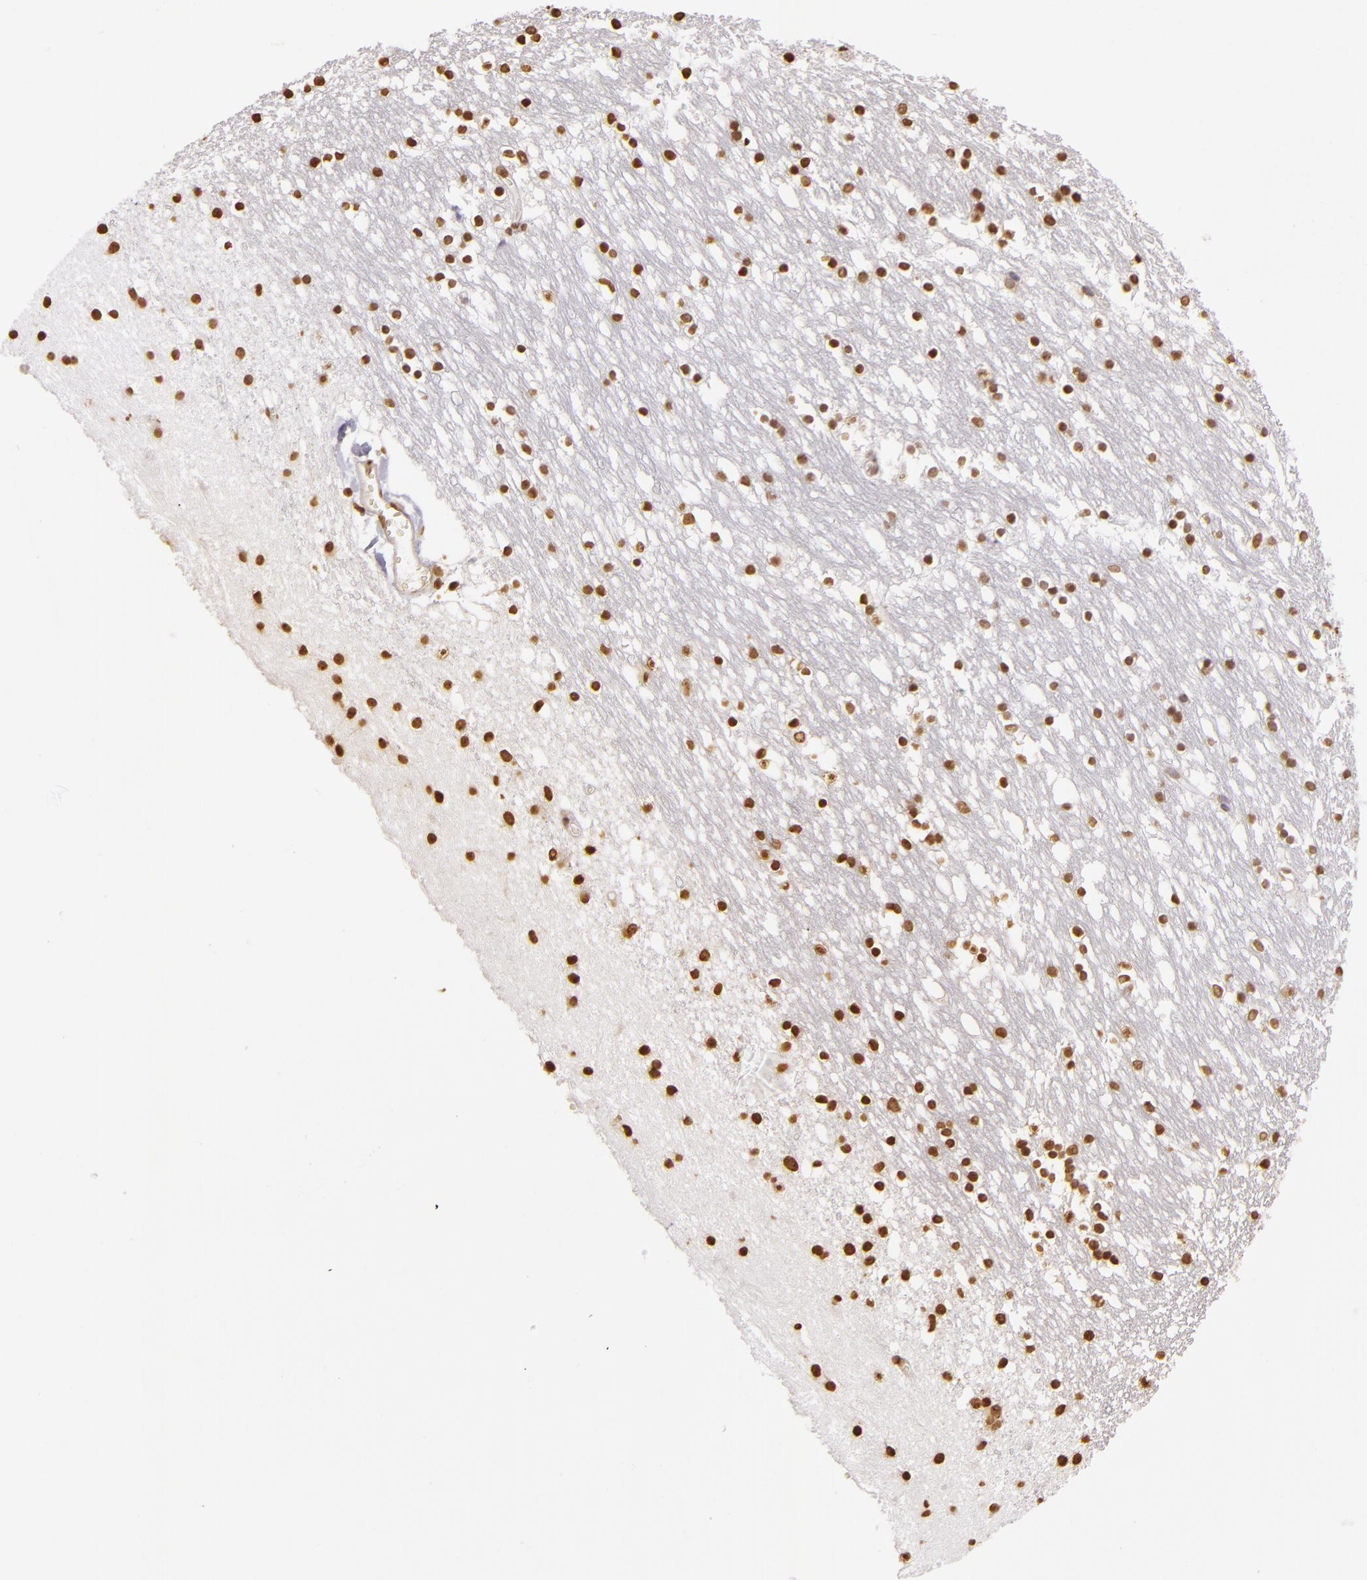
{"staining": {"intensity": "strong", "quantity": ">75%", "location": "nuclear"}, "tissue": "caudate", "cell_type": "Glial cells", "image_type": "normal", "snomed": [{"axis": "morphology", "description": "Normal tissue, NOS"}, {"axis": "topography", "description": "Lateral ventricle wall"}], "caption": "Strong nuclear expression for a protein is identified in approximately >75% of glial cells of benign caudate using IHC.", "gene": "THRB", "patient": {"sex": "male", "age": 45}}